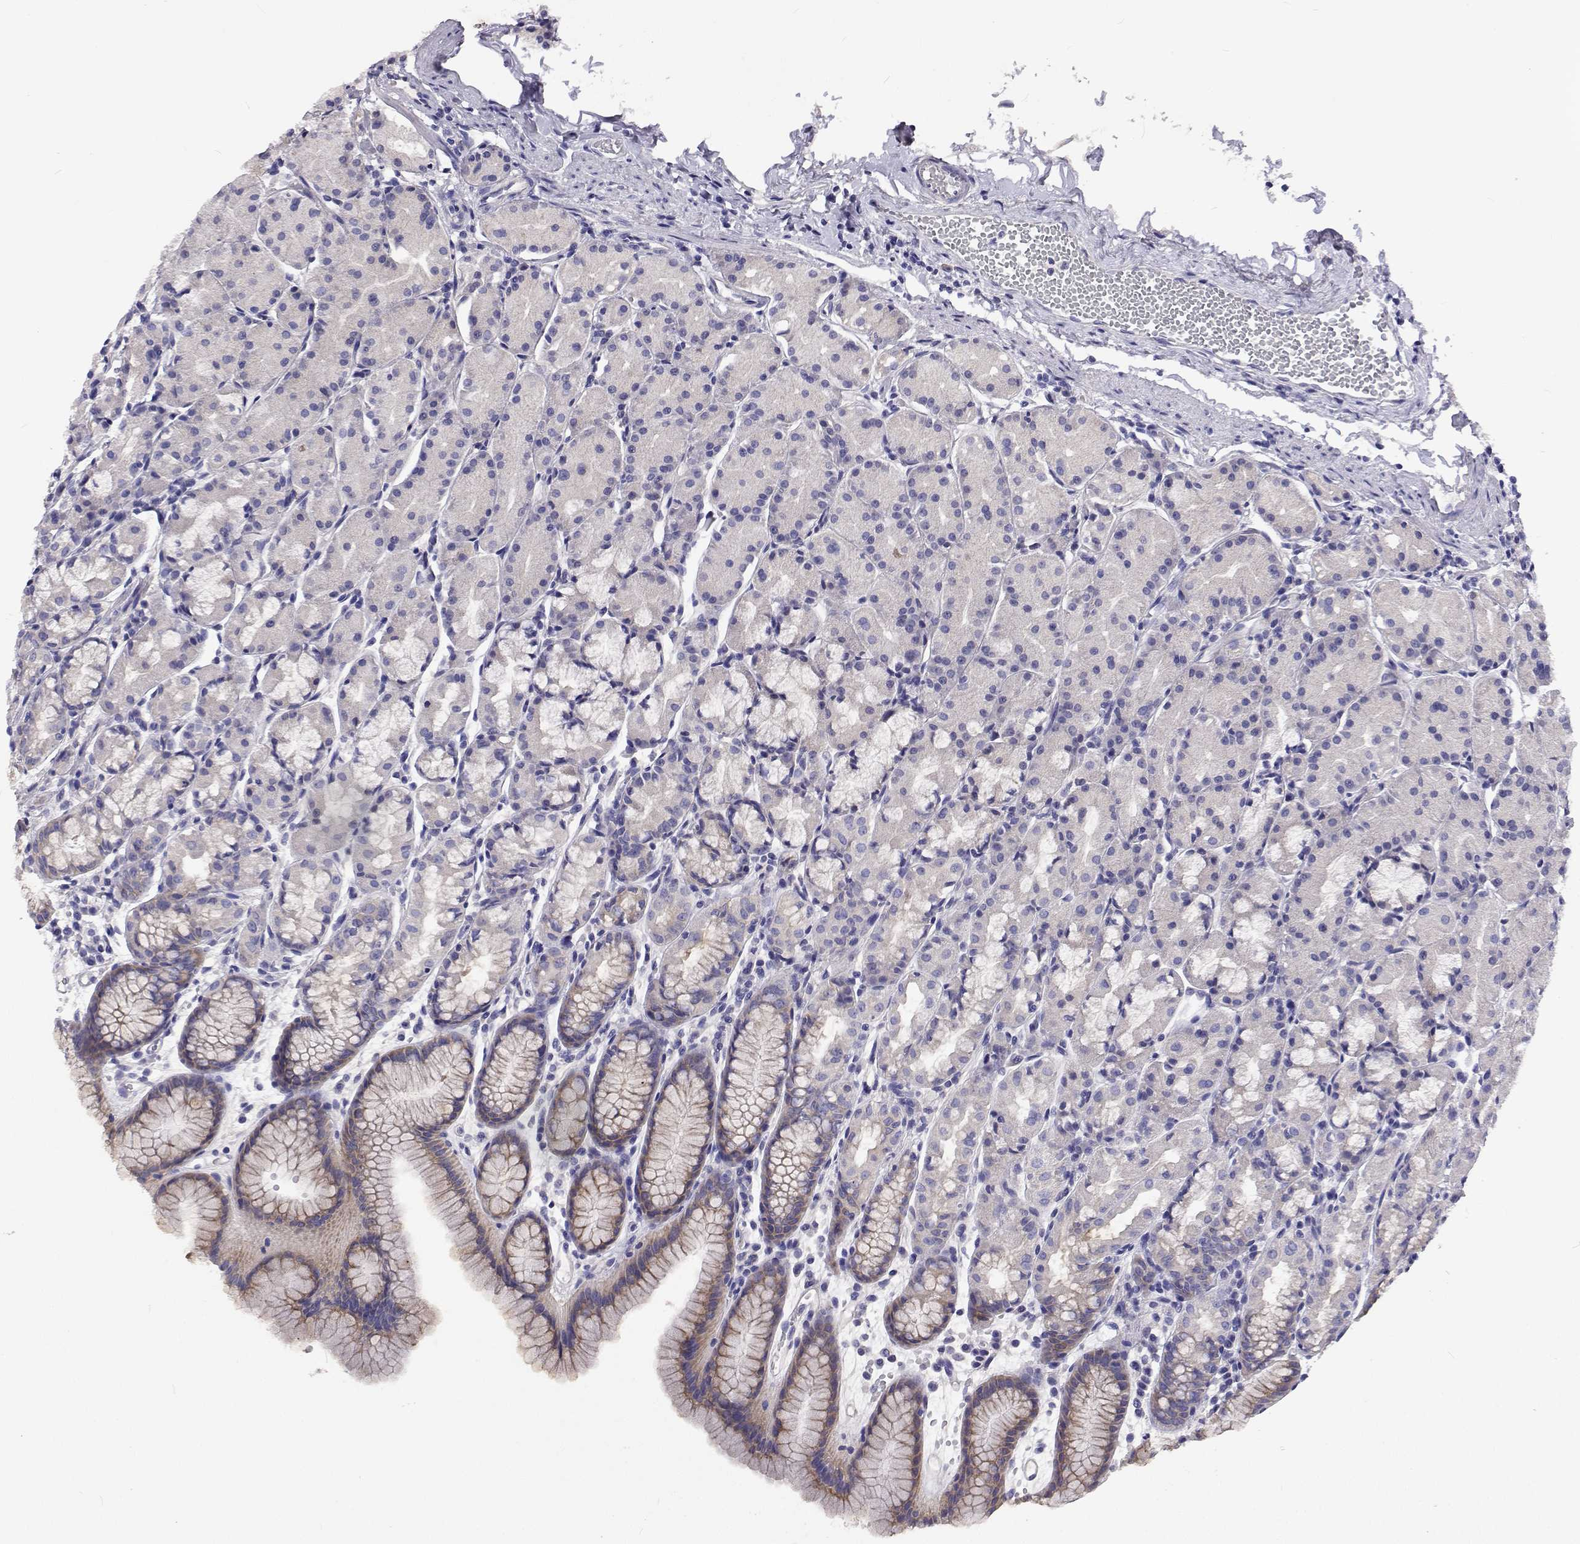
{"staining": {"intensity": "weak", "quantity": "<25%", "location": "cytoplasmic/membranous"}, "tissue": "stomach", "cell_type": "Glandular cells", "image_type": "normal", "snomed": [{"axis": "morphology", "description": "Normal tissue, NOS"}, {"axis": "topography", "description": "Stomach, upper"}], "caption": "An image of stomach stained for a protein demonstrates no brown staining in glandular cells. (DAB (3,3'-diaminobenzidine) immunohistochemistry visualized using brightfield microscopy, high magnification).", "gene": "LHFPL7", "patient": {"sex": "male", "age": 47}}